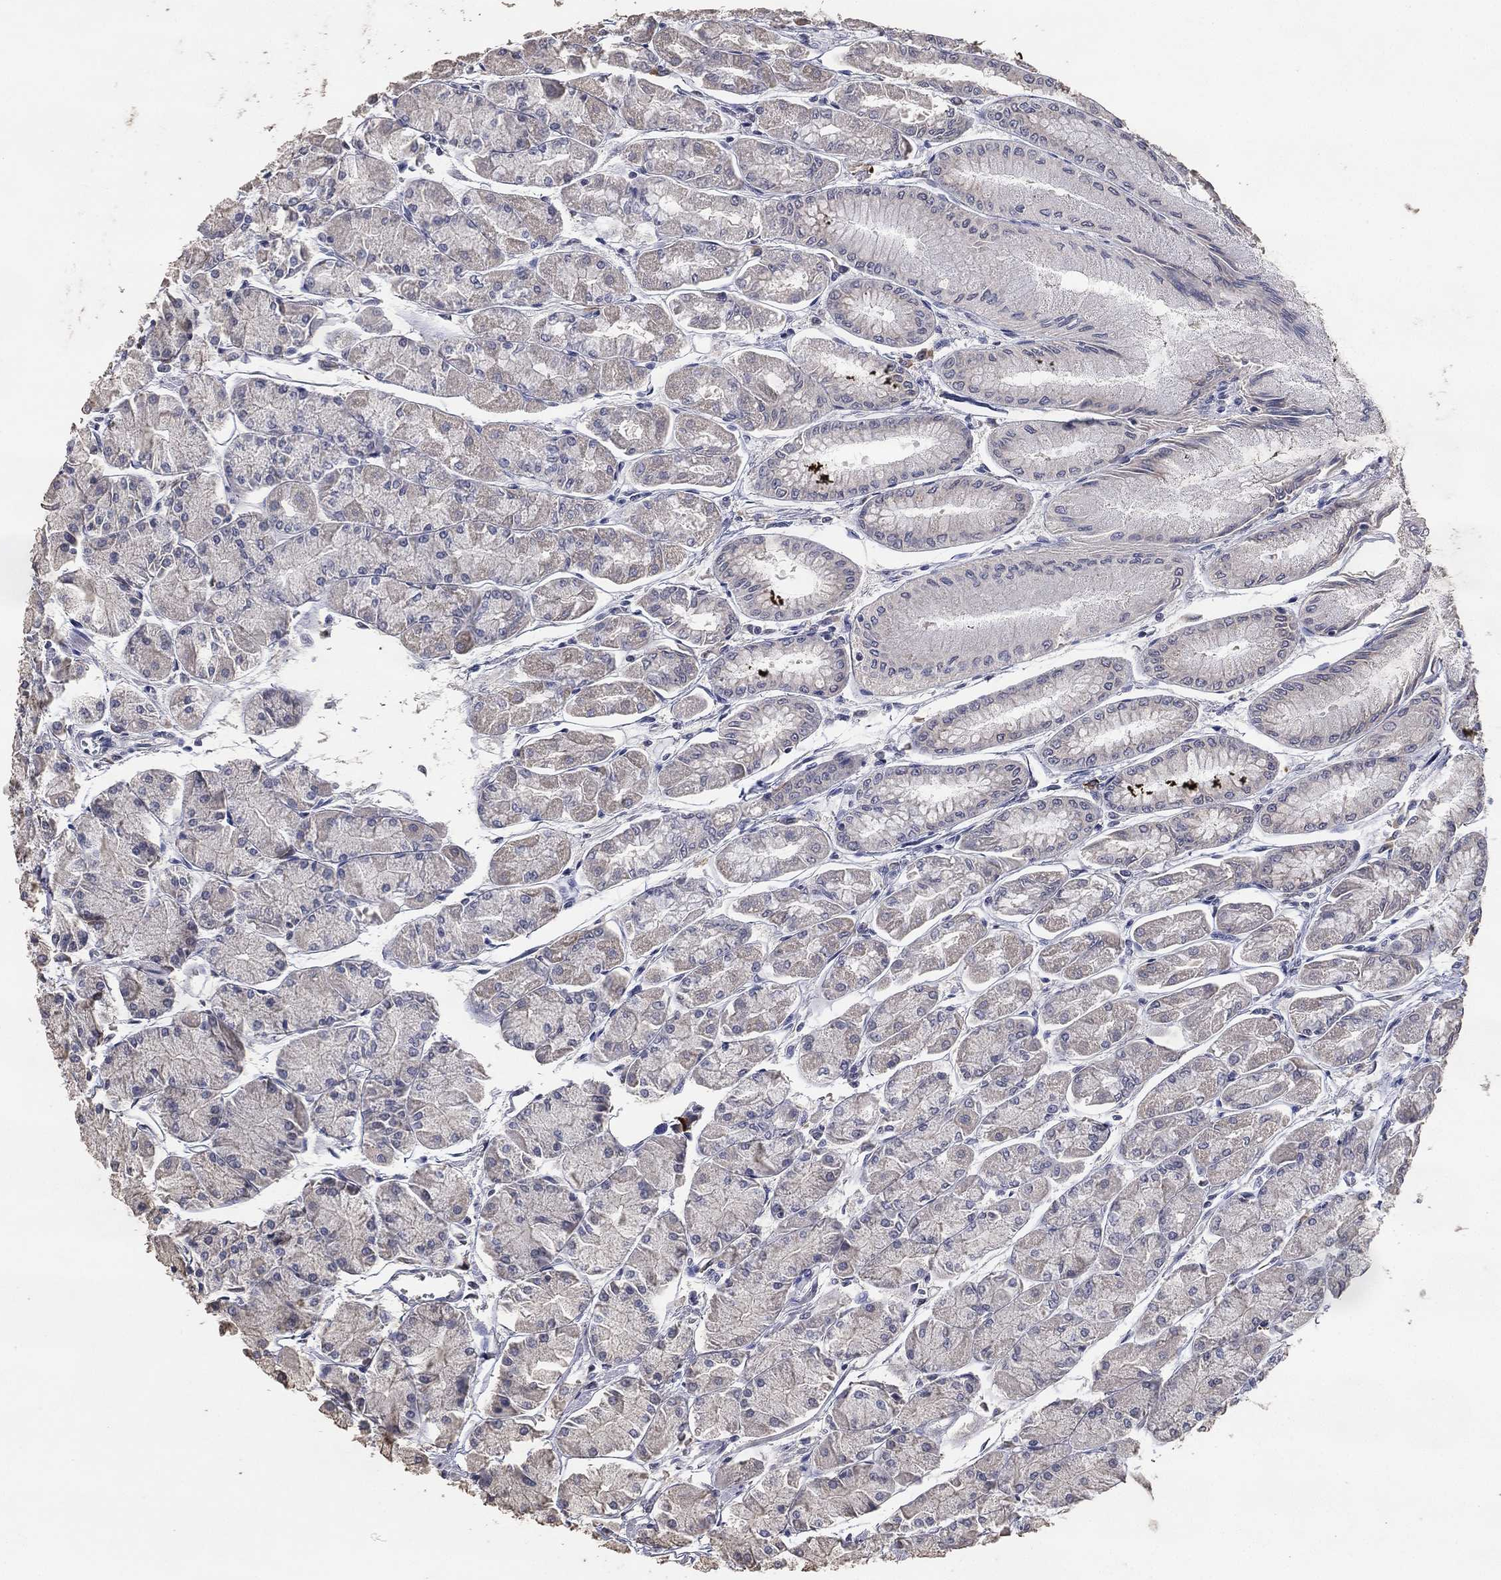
{"staining": {"intensity": "negative", "quantity": "none", "location": "none"}, "tissue": "stomach", "cell_type": "Glandular cells", "image_type": "normal", "snomed": [{"axis": "morphology", "description": "Normal tissue, NOS"}, {"axis": "topography", "description": "Stomach, upper"}], "caption": "The image shows no staining of glandular cells in normal stomach.", "gene": "DSG1", "patient": {"sex": "male", "age": 60}}